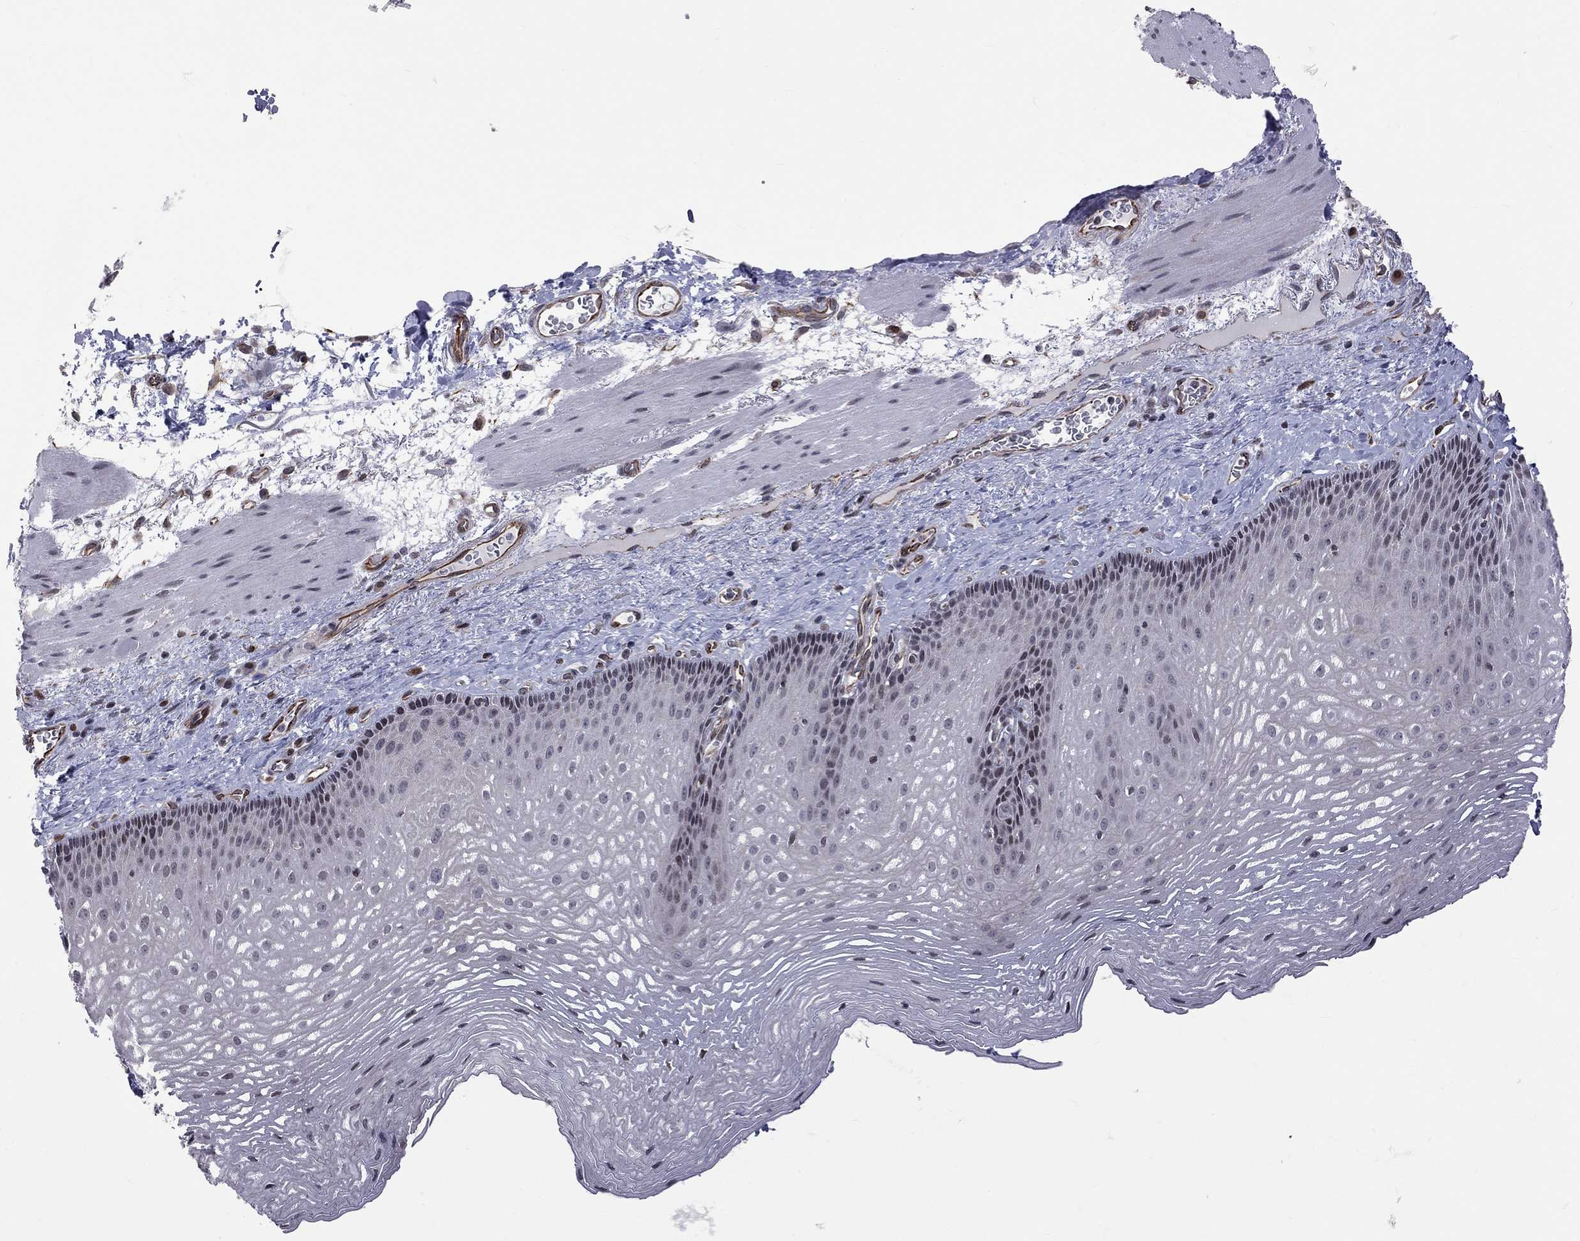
{"staining": {"intensity": "weak", "quantity": "<25%", "location": "cytoplasmic/membranous,nuclear"}, "tissue": "esophagus", "cell_type": "Squamous epithelial cells", "image_type": "normal", "snomed": [{"axis": "morphology", "description": "Normal tissue, NOS"}, {"axis": "topography", "description": "Esophagus"}], "caption": "Squamous epithelial cells show no significant protein positivity in normal esophagus.", "gene": "MTNR1B", "patient": {"sex": "male", "age": 76}}